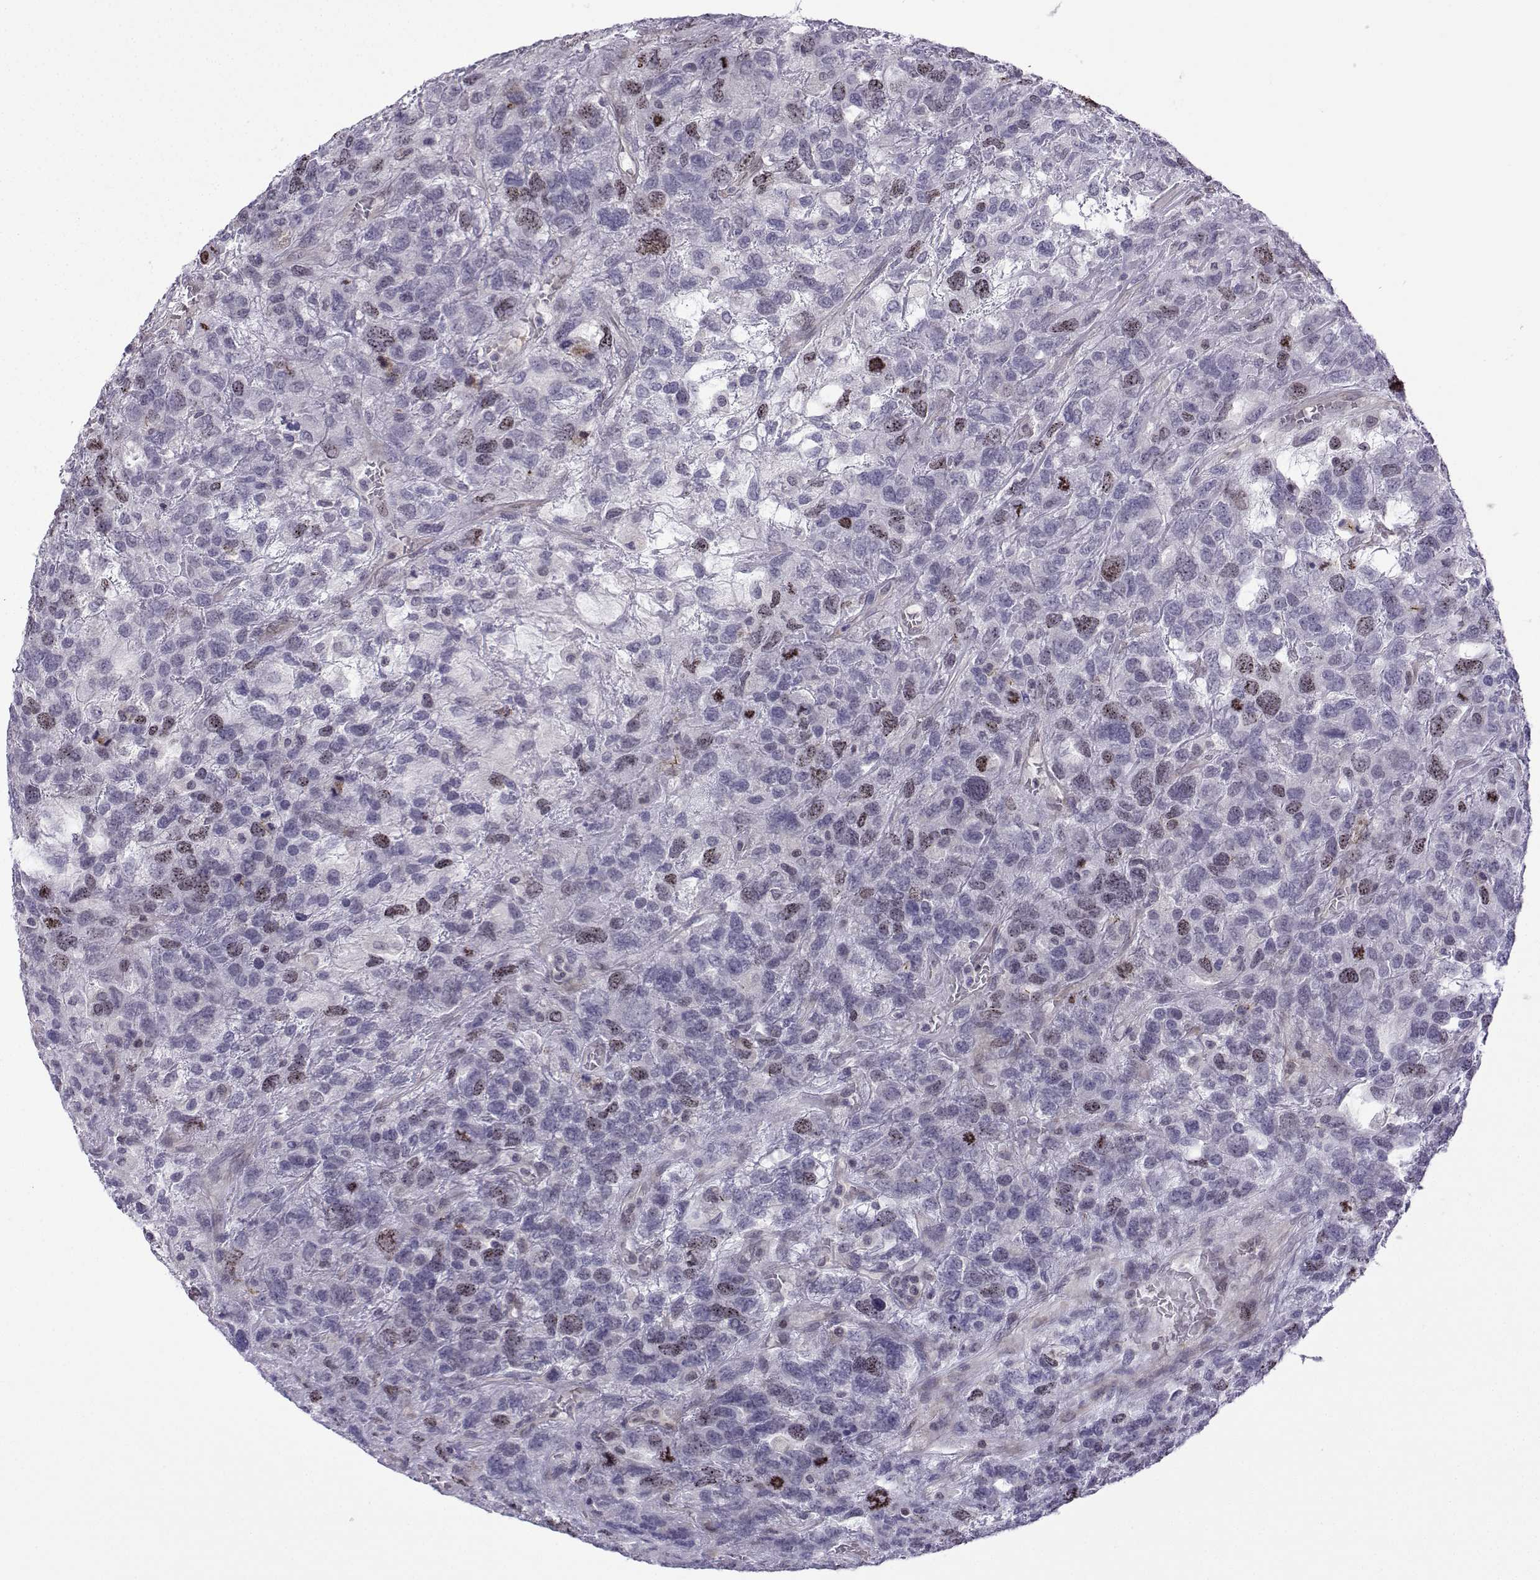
{"staining": {"intensity": "moderate", "quantity": "<25%", "location": "nuclear"}, "tissue": "testis cancer", "cell_type": "Tumor cells", "image_type": "cancer", "snomed": [{"axis": "morphology", "description": "Seminoma, NOS"}, {"axis": "topography", "description": "Testis"}], "caption": "Protein staining reveals moderate nuclear staining in approximately <25% of tumor cells in testis cancer (seminoma).", "gene": "INCENP", "patient": {"sex": "male", "age": 52}}